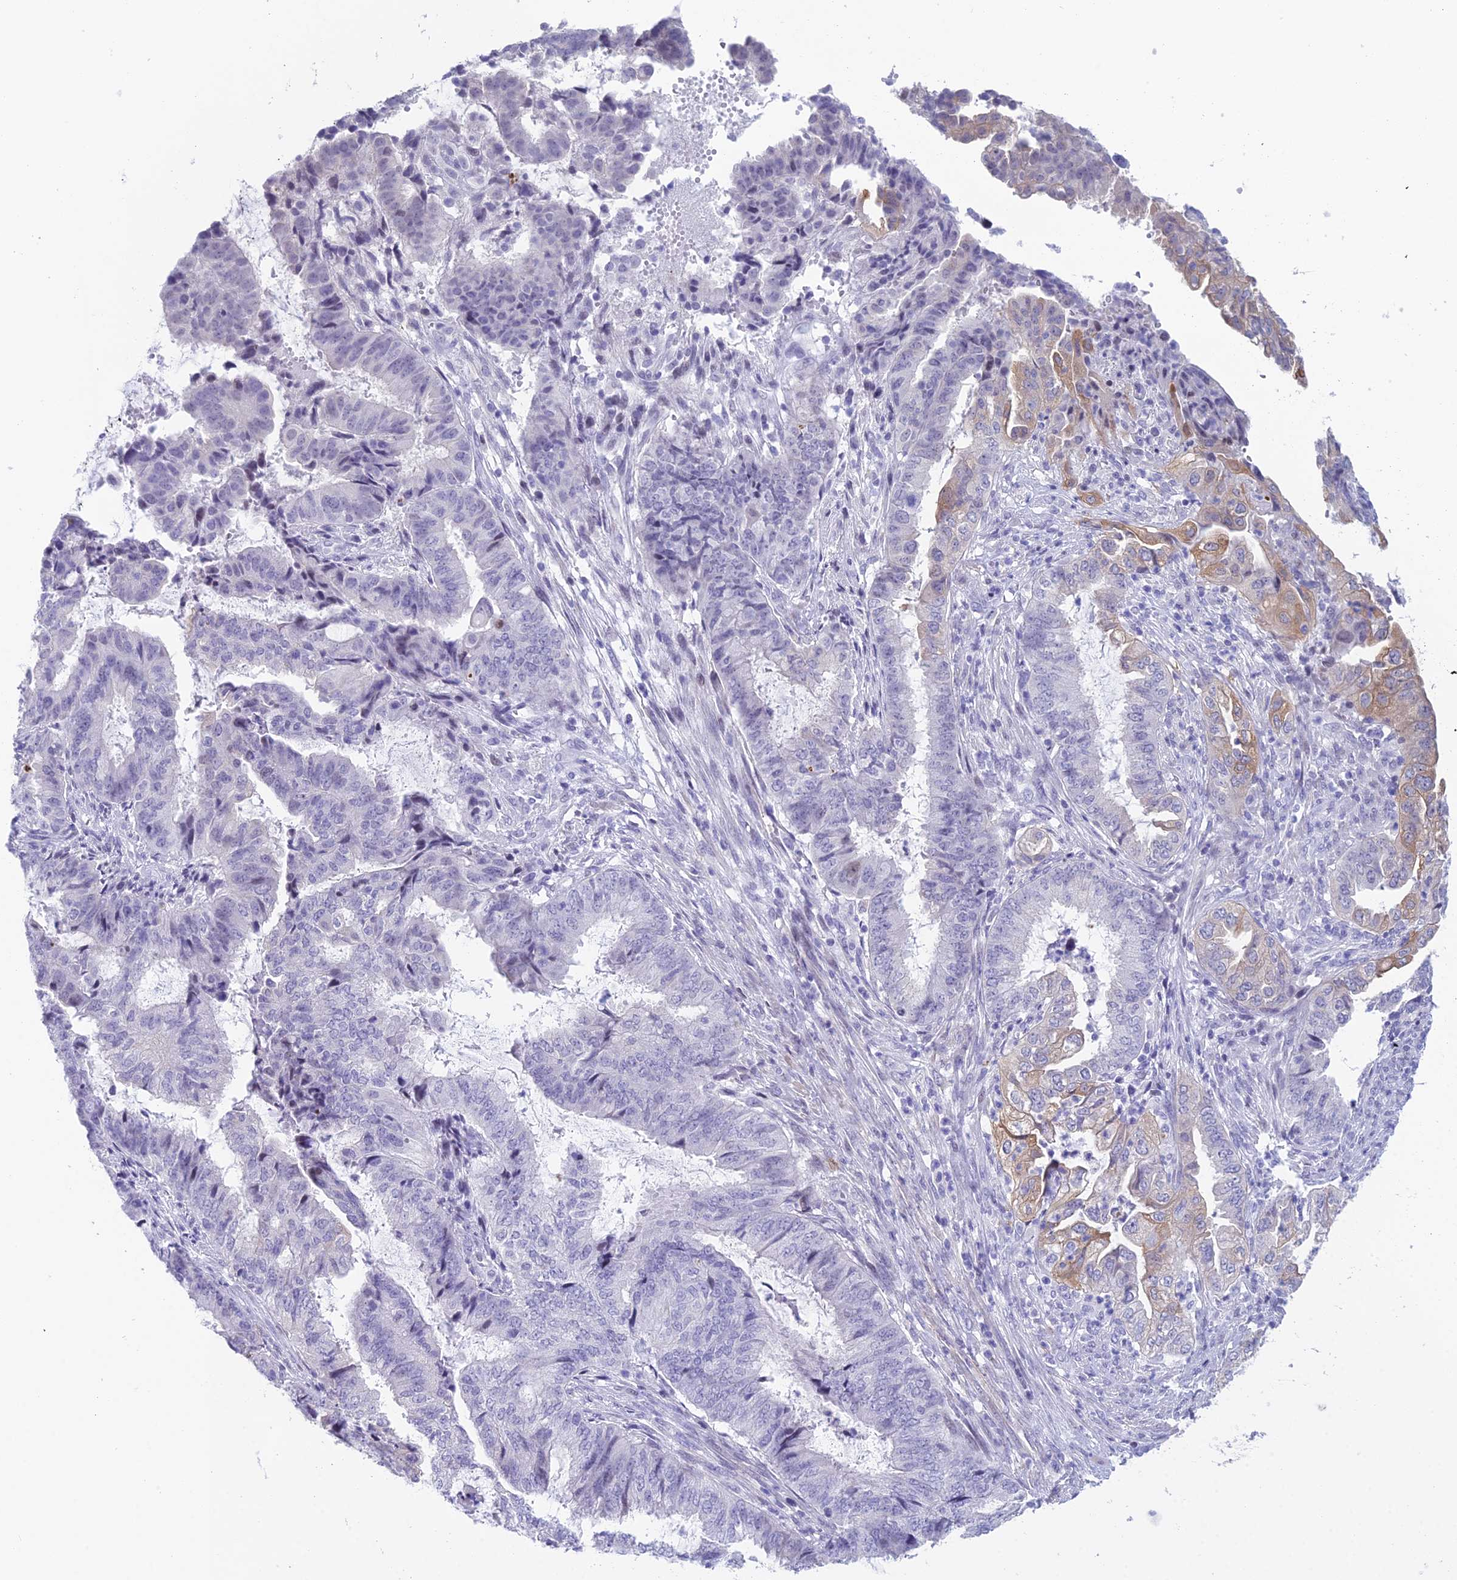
{"staining": {"intensity": "moderate", "quantity": "<25%", "location": "cytoplasmic/membranous"}, "tissue": "endometrial cancer", "cell_type": "Tumor cells", "image_type": "cancer", "snomed": [{"axis": "morphology", "description": "Adenocarcinoma, NOS"}, {"axis": "topography", "description": "Endometrium"}], "caption": "Human endometrial cancer (adenocarcinoma) stained with a brown dye exhibits moderate cytoplasmic/membranous positive expression in about <25% of tumor cells.", "gene": "CC2D2A", "patient": {"sex": "female", "age": 51}}